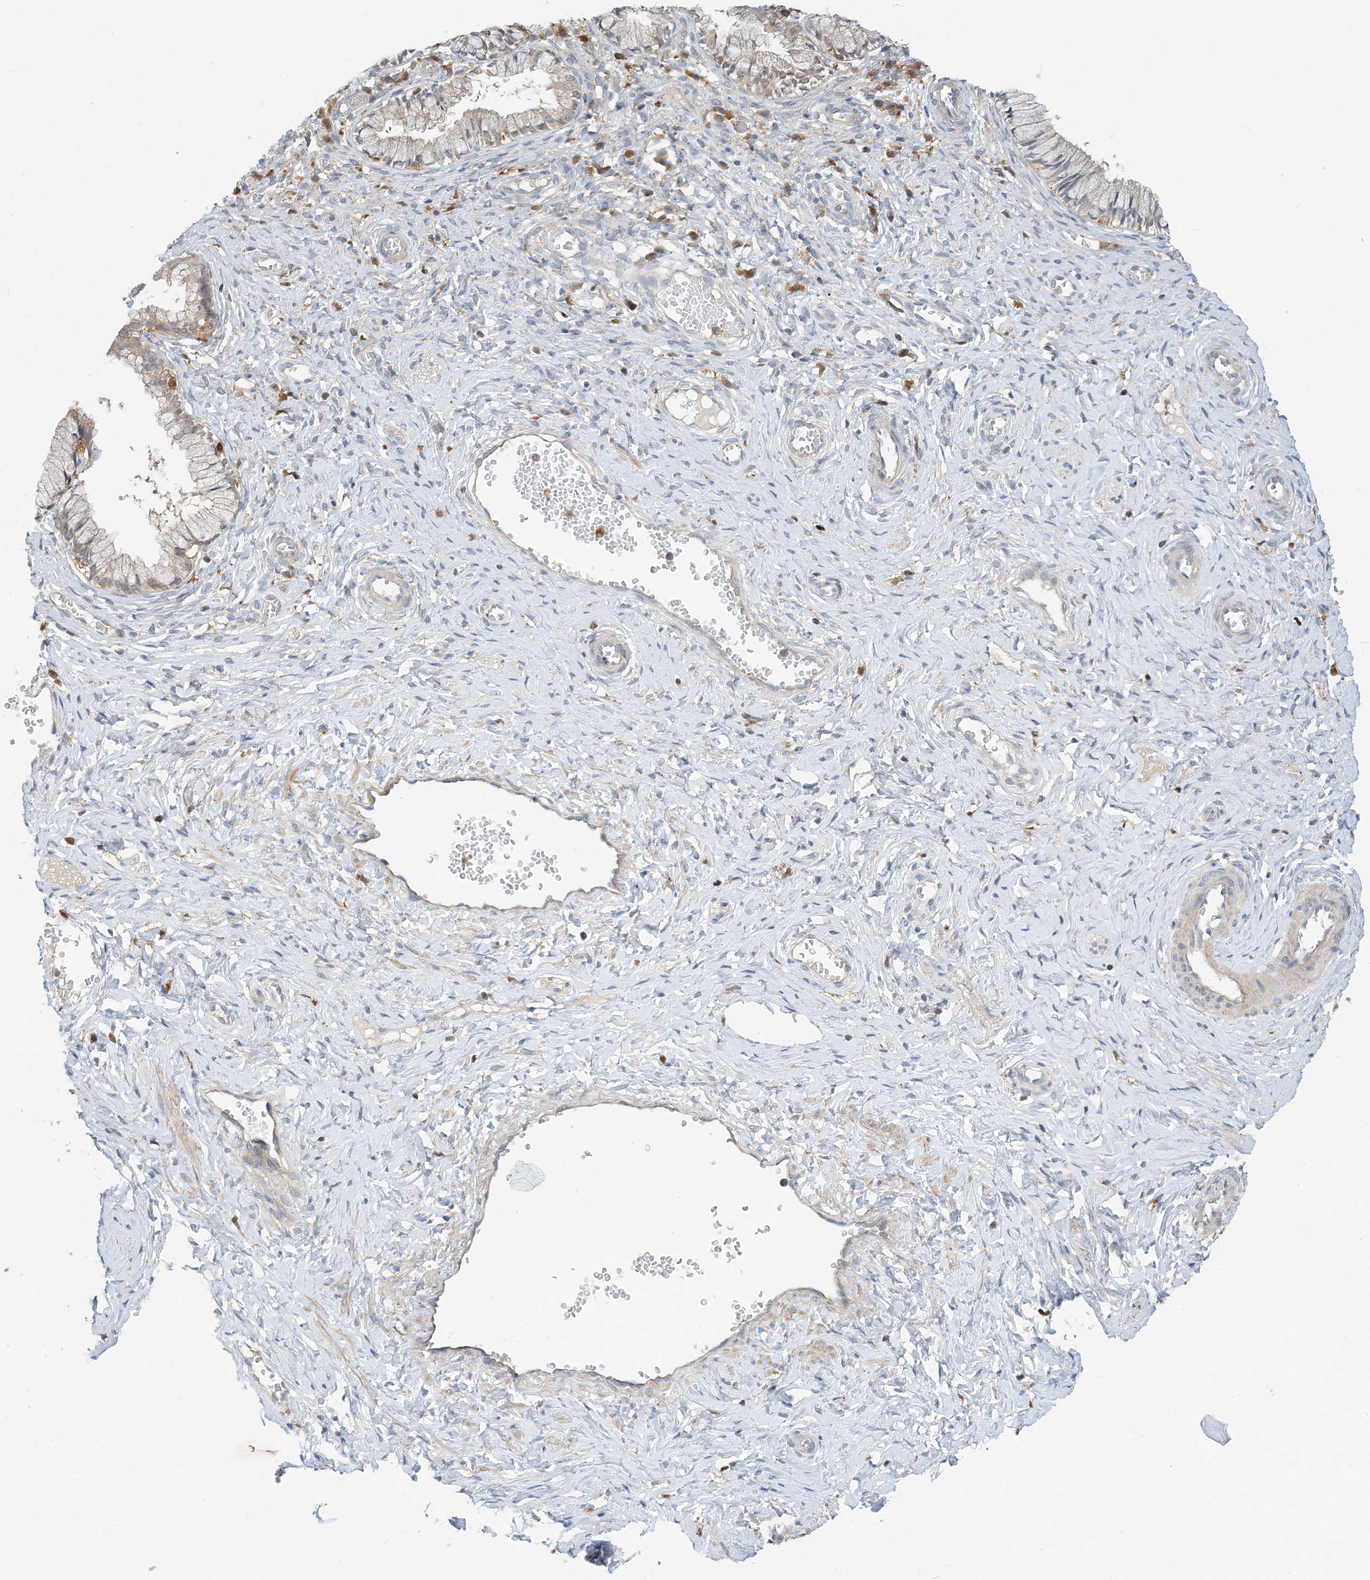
{"staining": {"intensity": "weak", "quantity": "<25%", "location": "cytoplasmic/membranous"}, "tissue": "cervix", "cell_type": "Glandular cells", "image_type": "normal", "snomed": [{"axis": "morphology", "description": "Normal tissue, NOS"}, {"axis": "topography", "description": "Cervix"}], "caption": "DAB immunohistochemical staining of benign human cervix displays no significant staining in glandular cells.", "gene": "NAGK", "patient": {"sex": "female", "age": 27}}